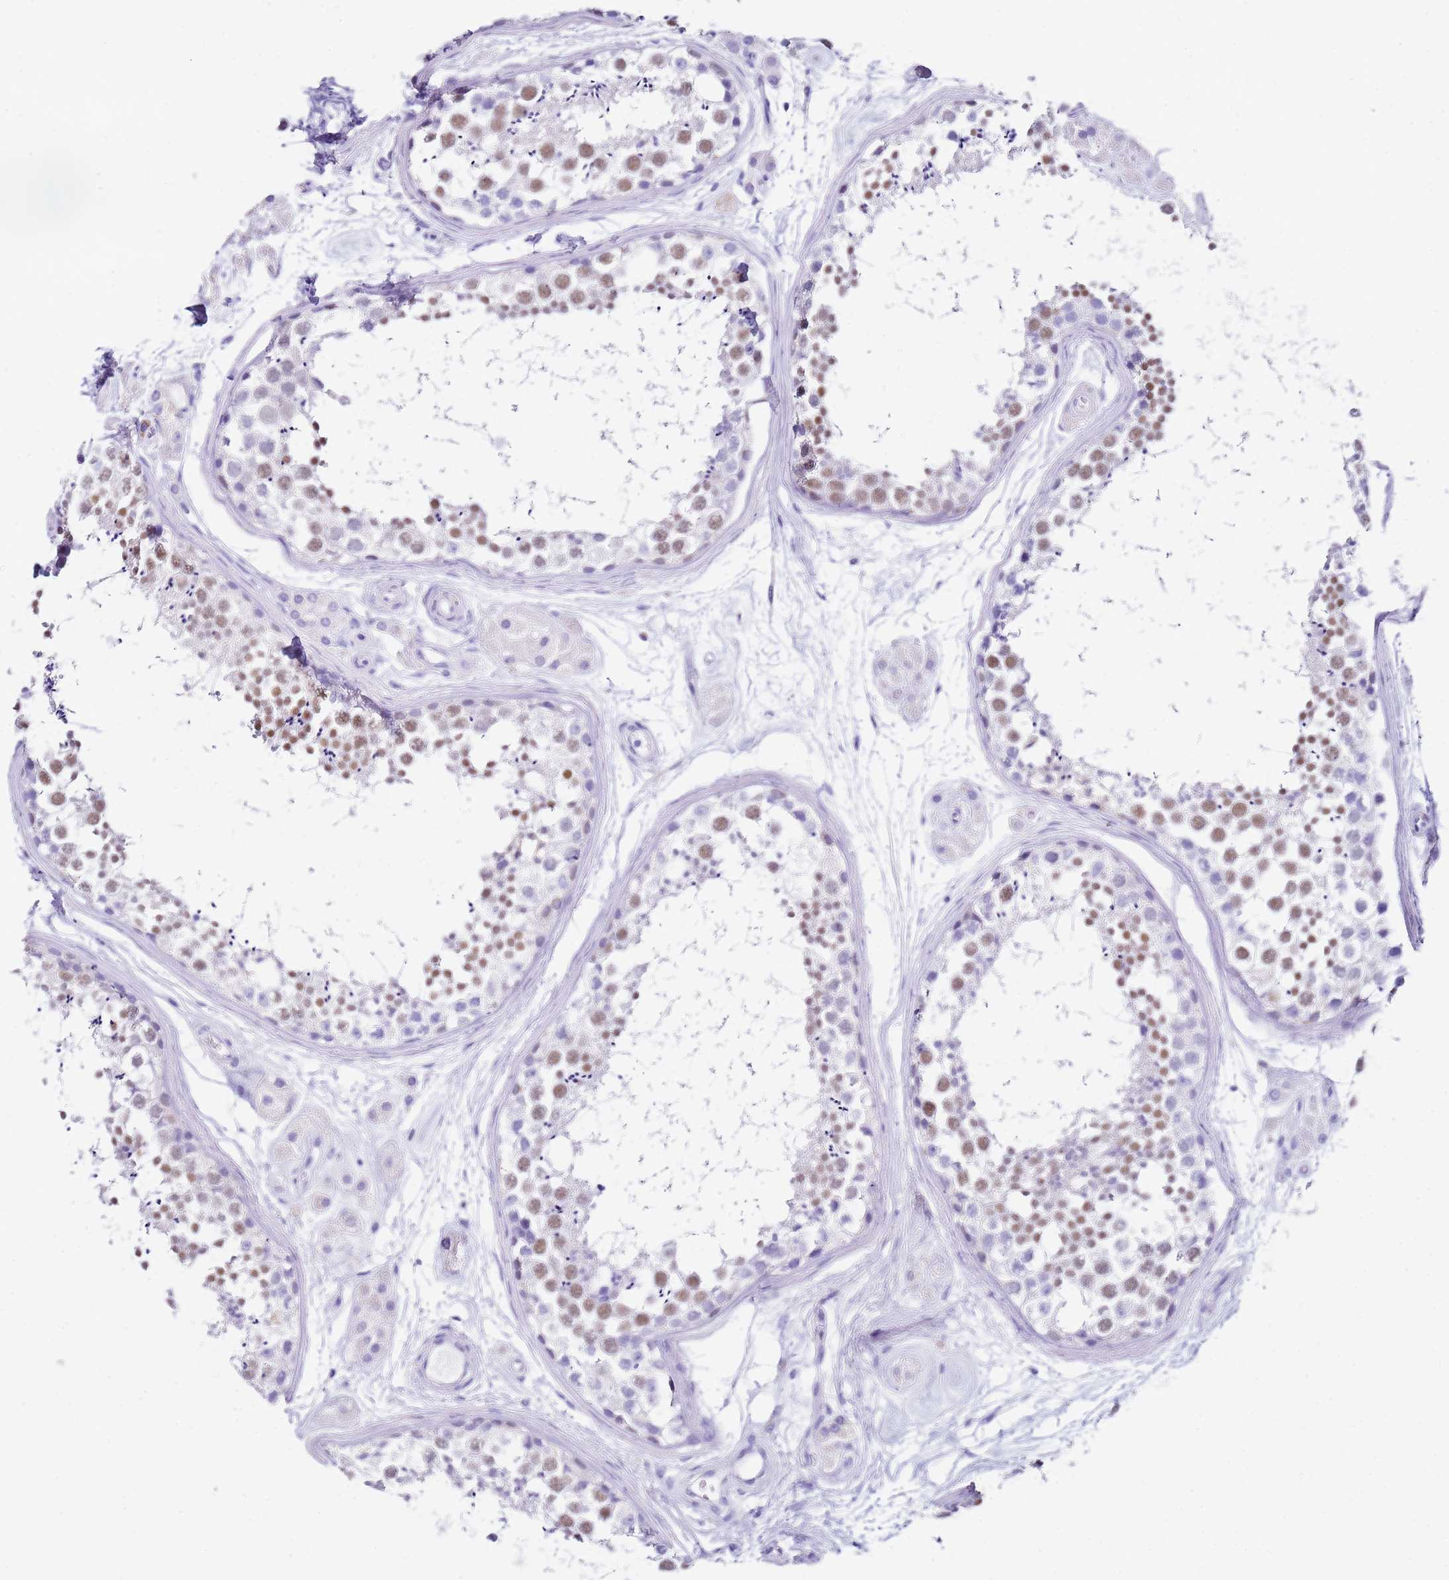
{"staining": {"intensity": "moderate", "quantity": "25%-75%", "location": "nuclear"}, "tissue": "testis", "cell_type": "Cells in seminiferous ducts", "image_type": "normal", "snomed": [{"axis": "morphology", "description": "Normal tissue, NOS"}, {"axis": "topography", "description": "Testis"}], "caption": "Immunohistochemistry (IHC) (DAB) staining of benign testis displays moderate nuclear protein expression in about 25%-75% of cells in seminiferous ducts.", "gene": "PTBP2", "patient": {"sex": "male", "age": 56}}